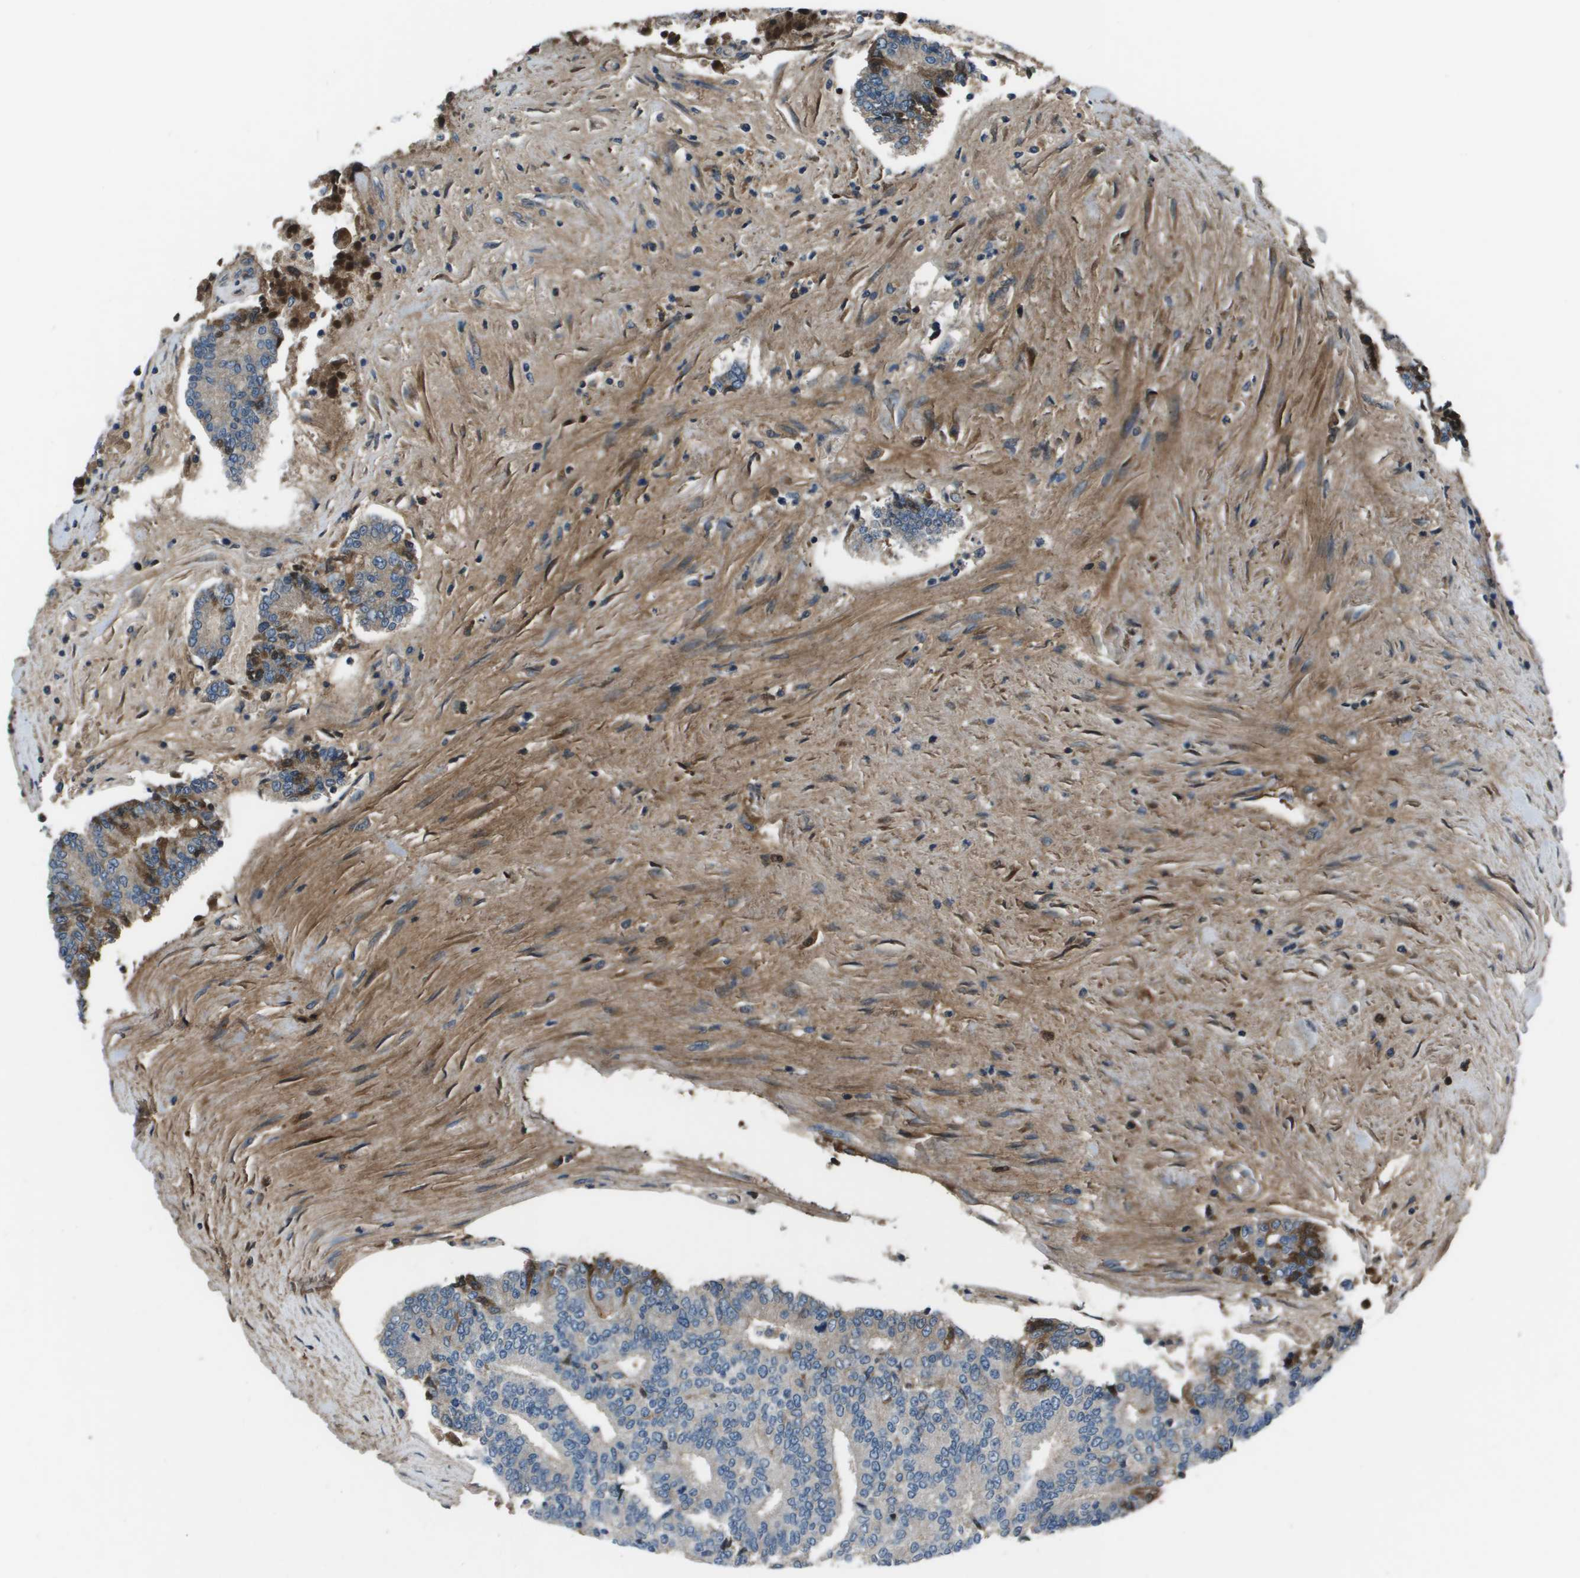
{"staining": {"intensity": "weak", "quantity": "<25%", "location": "cytoplasmic/membranous"}, "tissue": "prostate cancer", "cell_type": "Tumor cells", "image_type": "cancer", "snomed": [{"axis": "morphology", "description": "Normal tissue, NOS"}, {"axis": "morphology", "description": "Adenocarcinoma, High grade"}, {"axis": "topography", "description": "Prostate"}, {"axis": "topography", "description": "Seminal veicle"}], "caption": "IHC histopathology image of neoplastic tissue: human high-grade adenocarcinoma (prostate) stained with DAB exhibits no significant protein positivity in tumor cells.", "gene": "PCOLCE", "patient": {"sex": "male", "age": 55}}